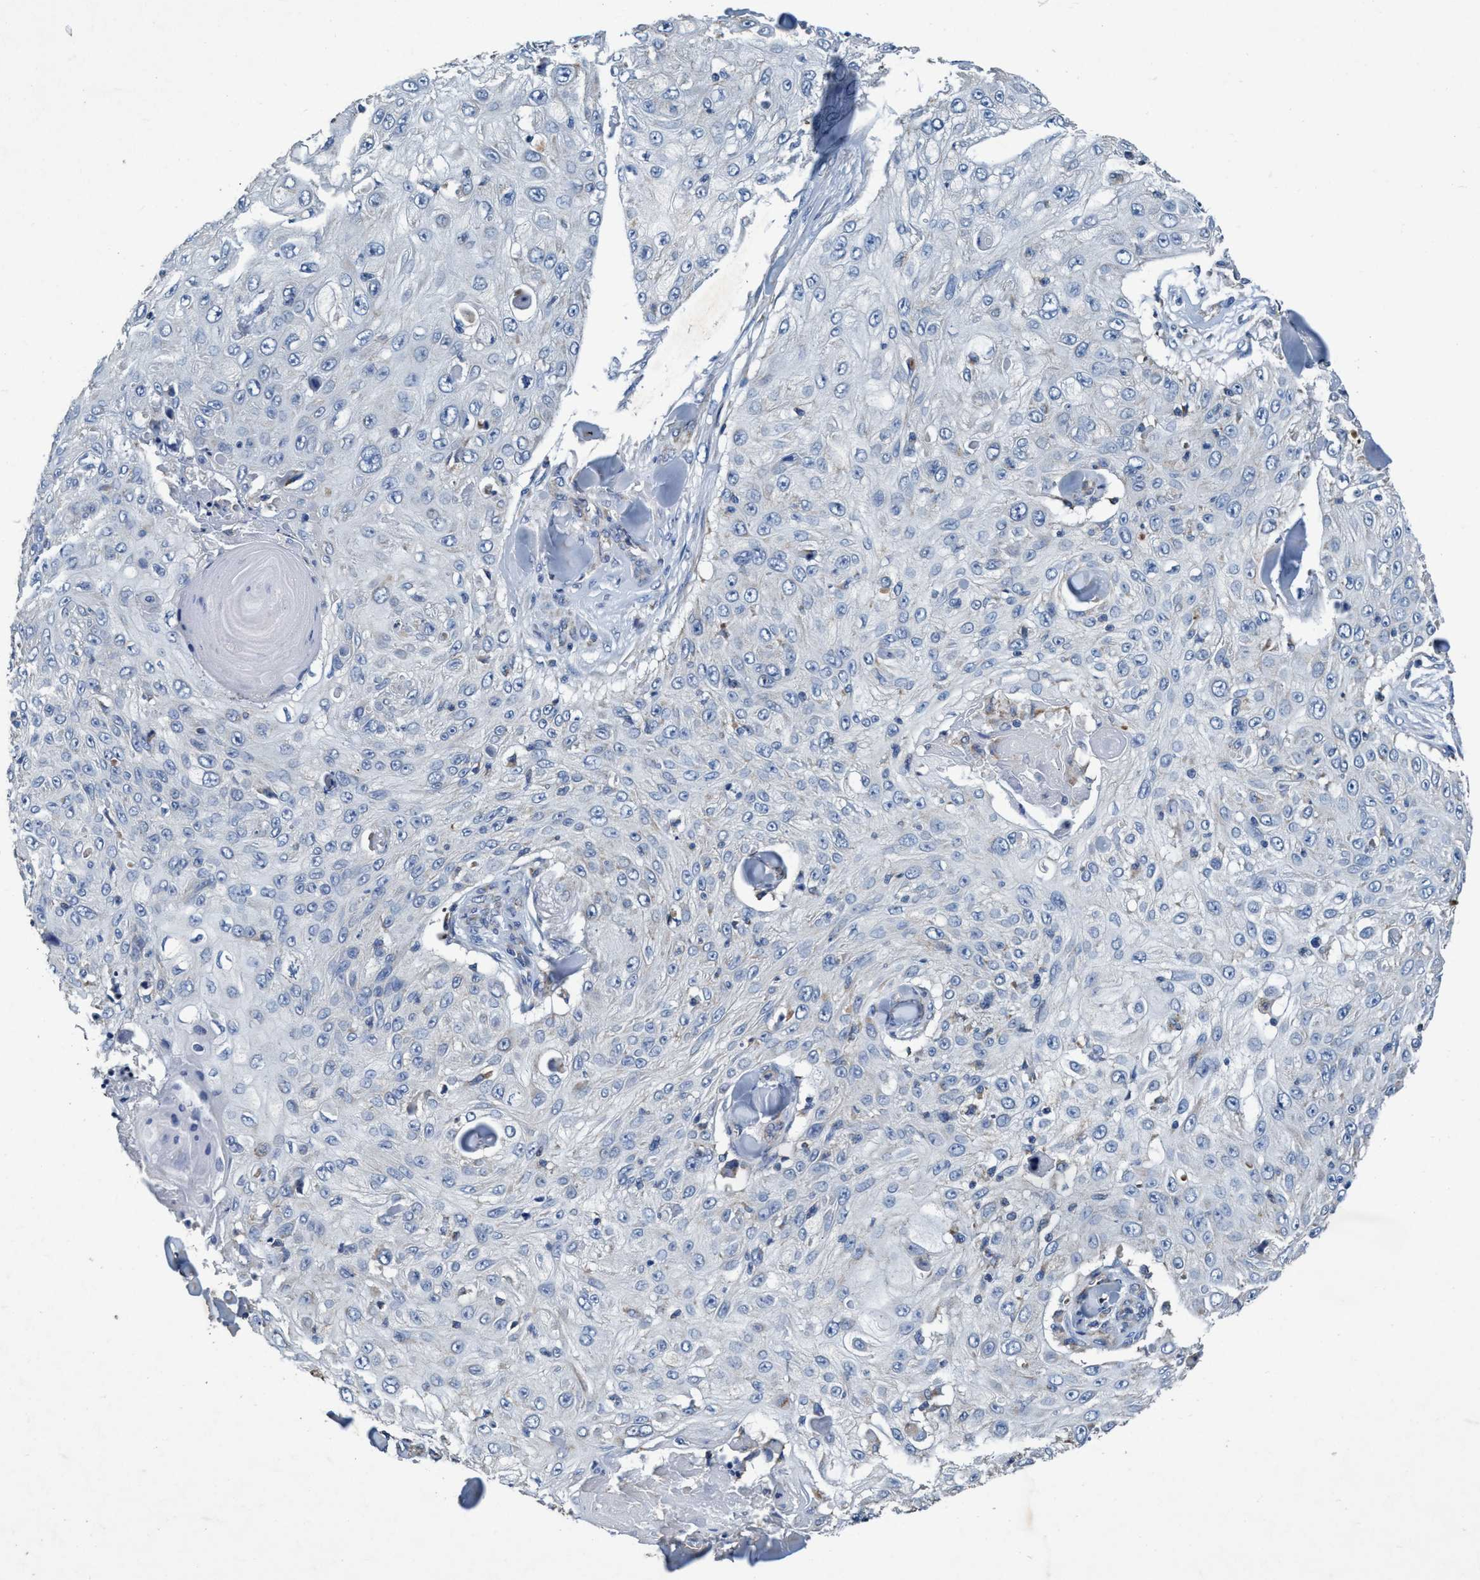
{"staining": {"intensity": "weak", "quantity": "<25%", "location": "cytoplasmic/membranous"}, "tissue": "skin cancer", "cell_type": "Tumor cells", "image_type": "cancer", "snomed": [{"axis": "morphology", "description": "Squamous cell carcinoma, NOS"}, {"axis": "topography", "description": "Skin"}], "caption": "Immunohistochemistry (IHC) of skin cancer reveals no positivity in tumor cells.", "gene": "ANKFN1", "patient": {"sex": "male", "age": 86}}